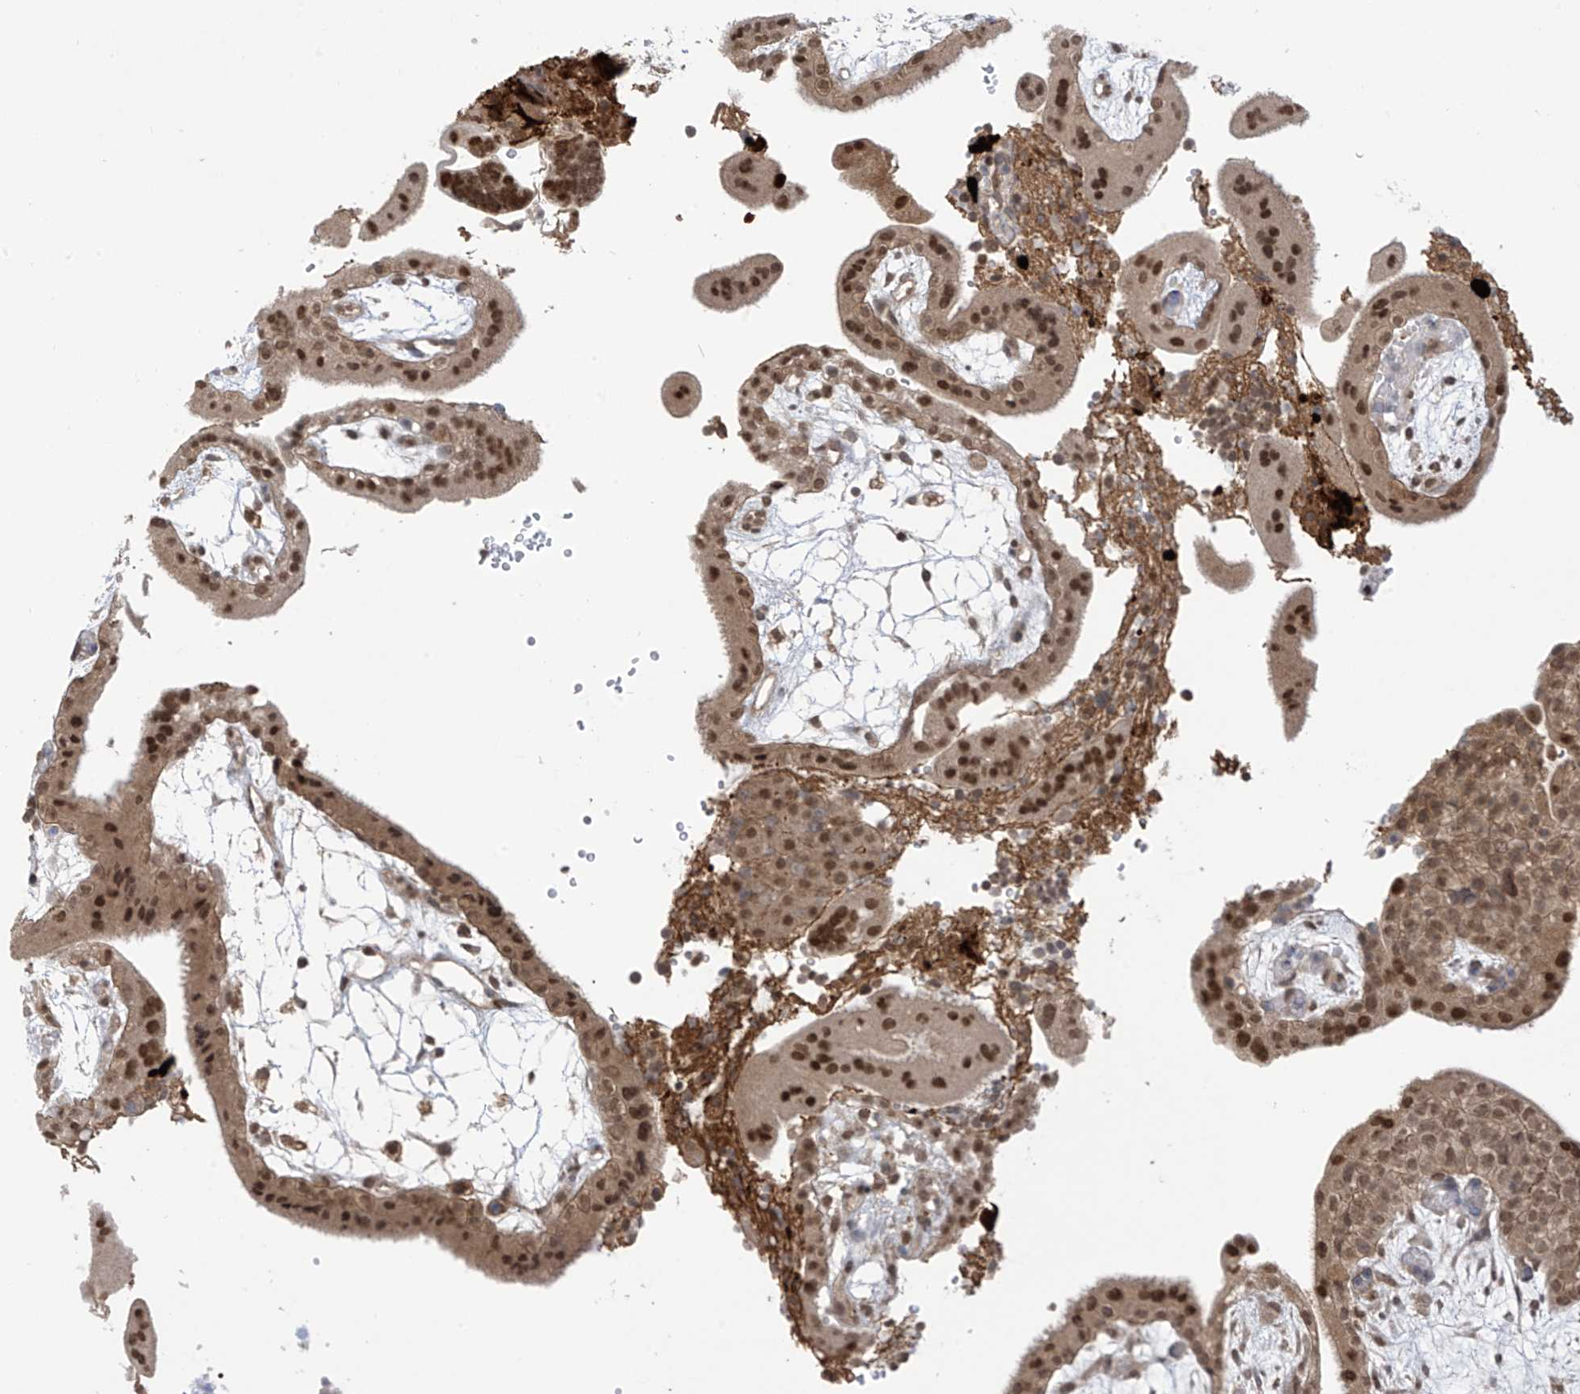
{"staining": {"intensity": "strong", "quantity": ">75%", "location": "nuclear"}, "tissue": "placenta", "cell_type": "Trophoblastic cells", "image_type": "normal", "snomed": [{"axis": "morphology", "description": "Normal tissue, NOS"}, {"axis": "topography", "description": "Placenta"}], "caption": "Immunohistochemistry (IHC) (DAB) staining of benign placenta reveals strong nuclear protein expression in about >75% of trophoblastic cells.", "gene": "LCOR", "patient": {"sex": "female", "age": 18}}